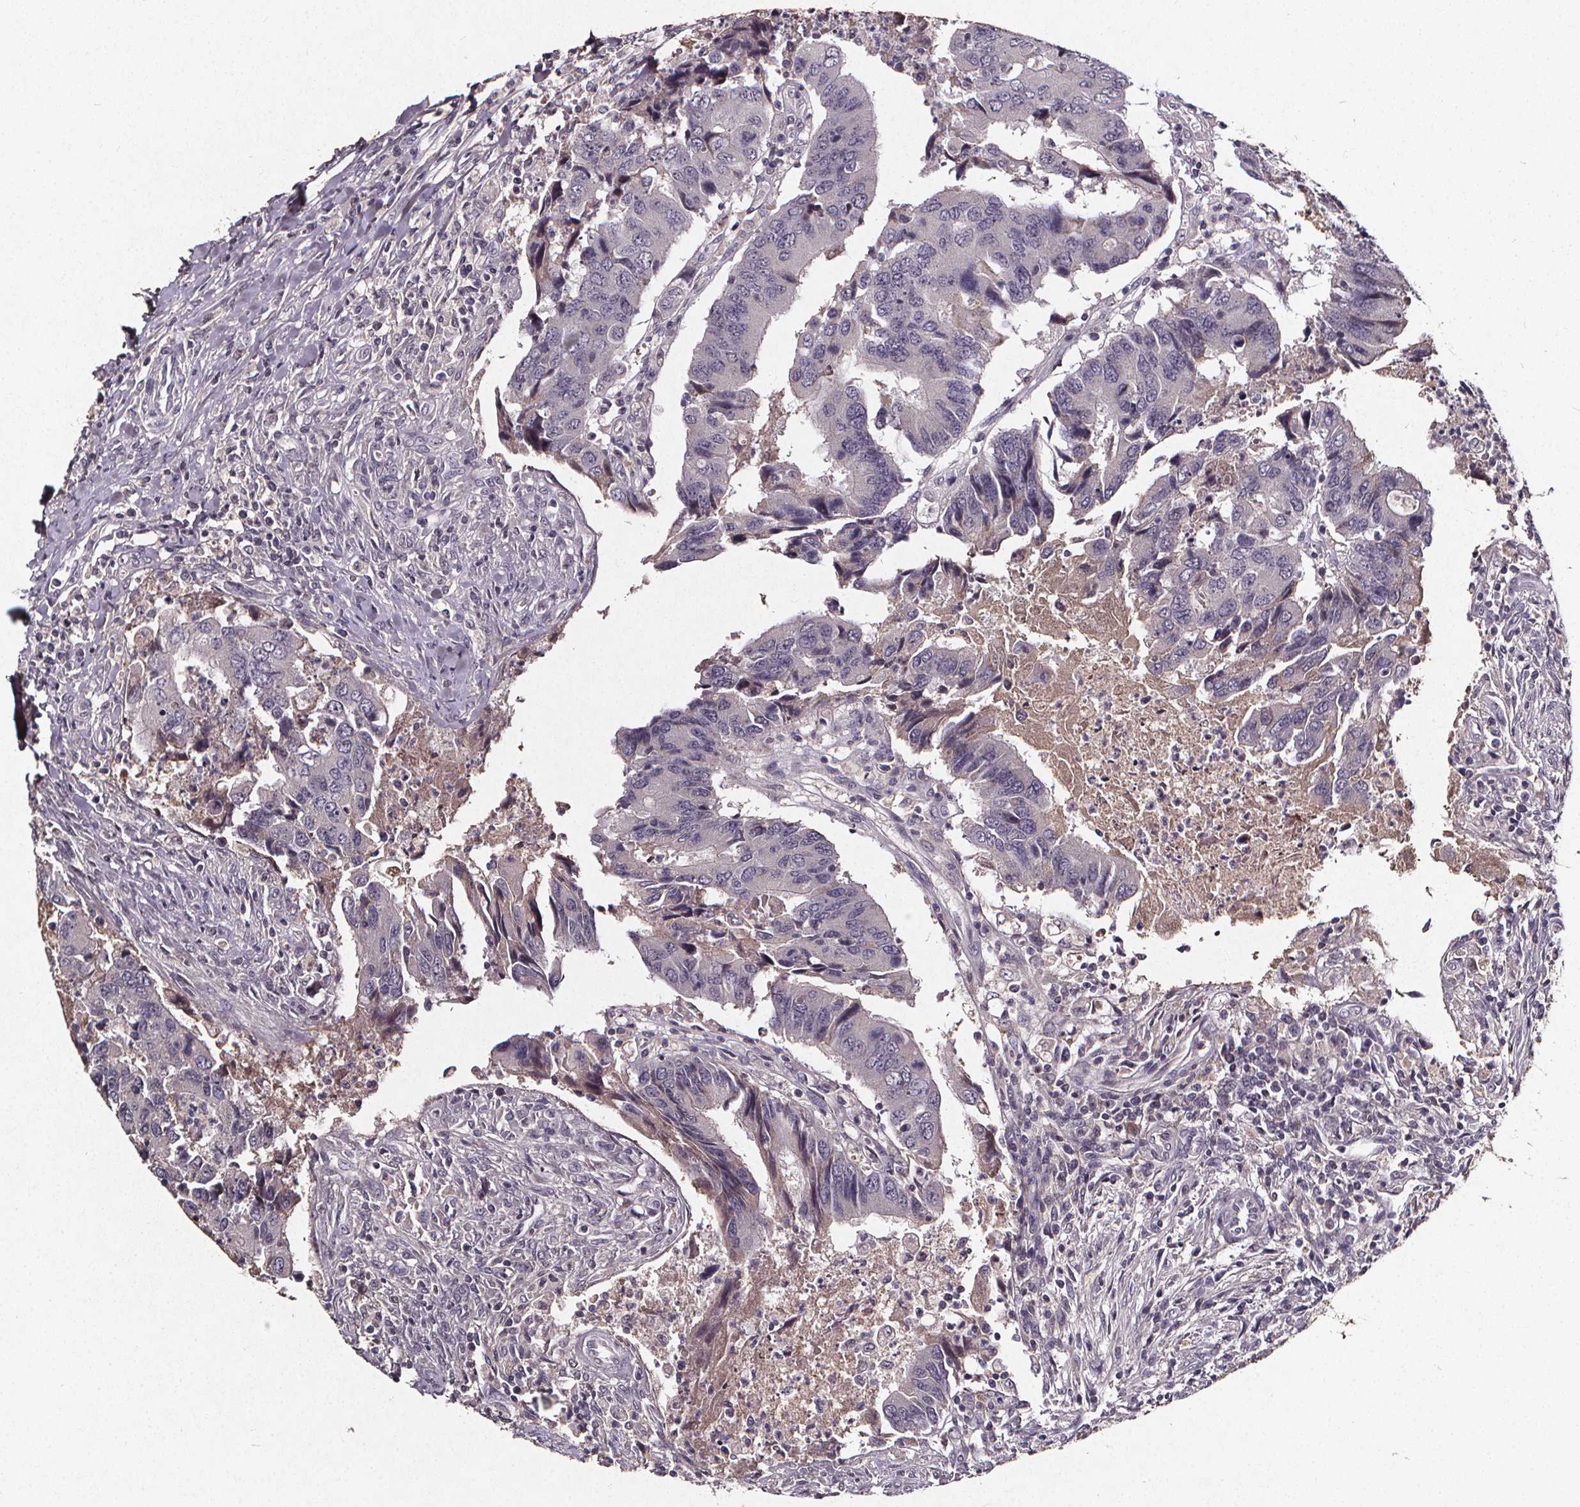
{"staining": {"intensity": "negative", "quantity": "none", "location": "none"}, "tissue": "colorectal cancer", "cell_type": "Tumor cells", "image_type": "cancer", "snomed": [{"axis": "morphology", "description": "Adenocarcinoma, NOS"}, {"axis": "topography", "description": "Colon"}], "caption": "A micrograph of human colorectal adenocarcinoma is negative for staining in tumor cells. (DAB immunohistochemistry, high magnification).", "gene": "SPAG8", "patient": {"sex": "female", "age": 67}}